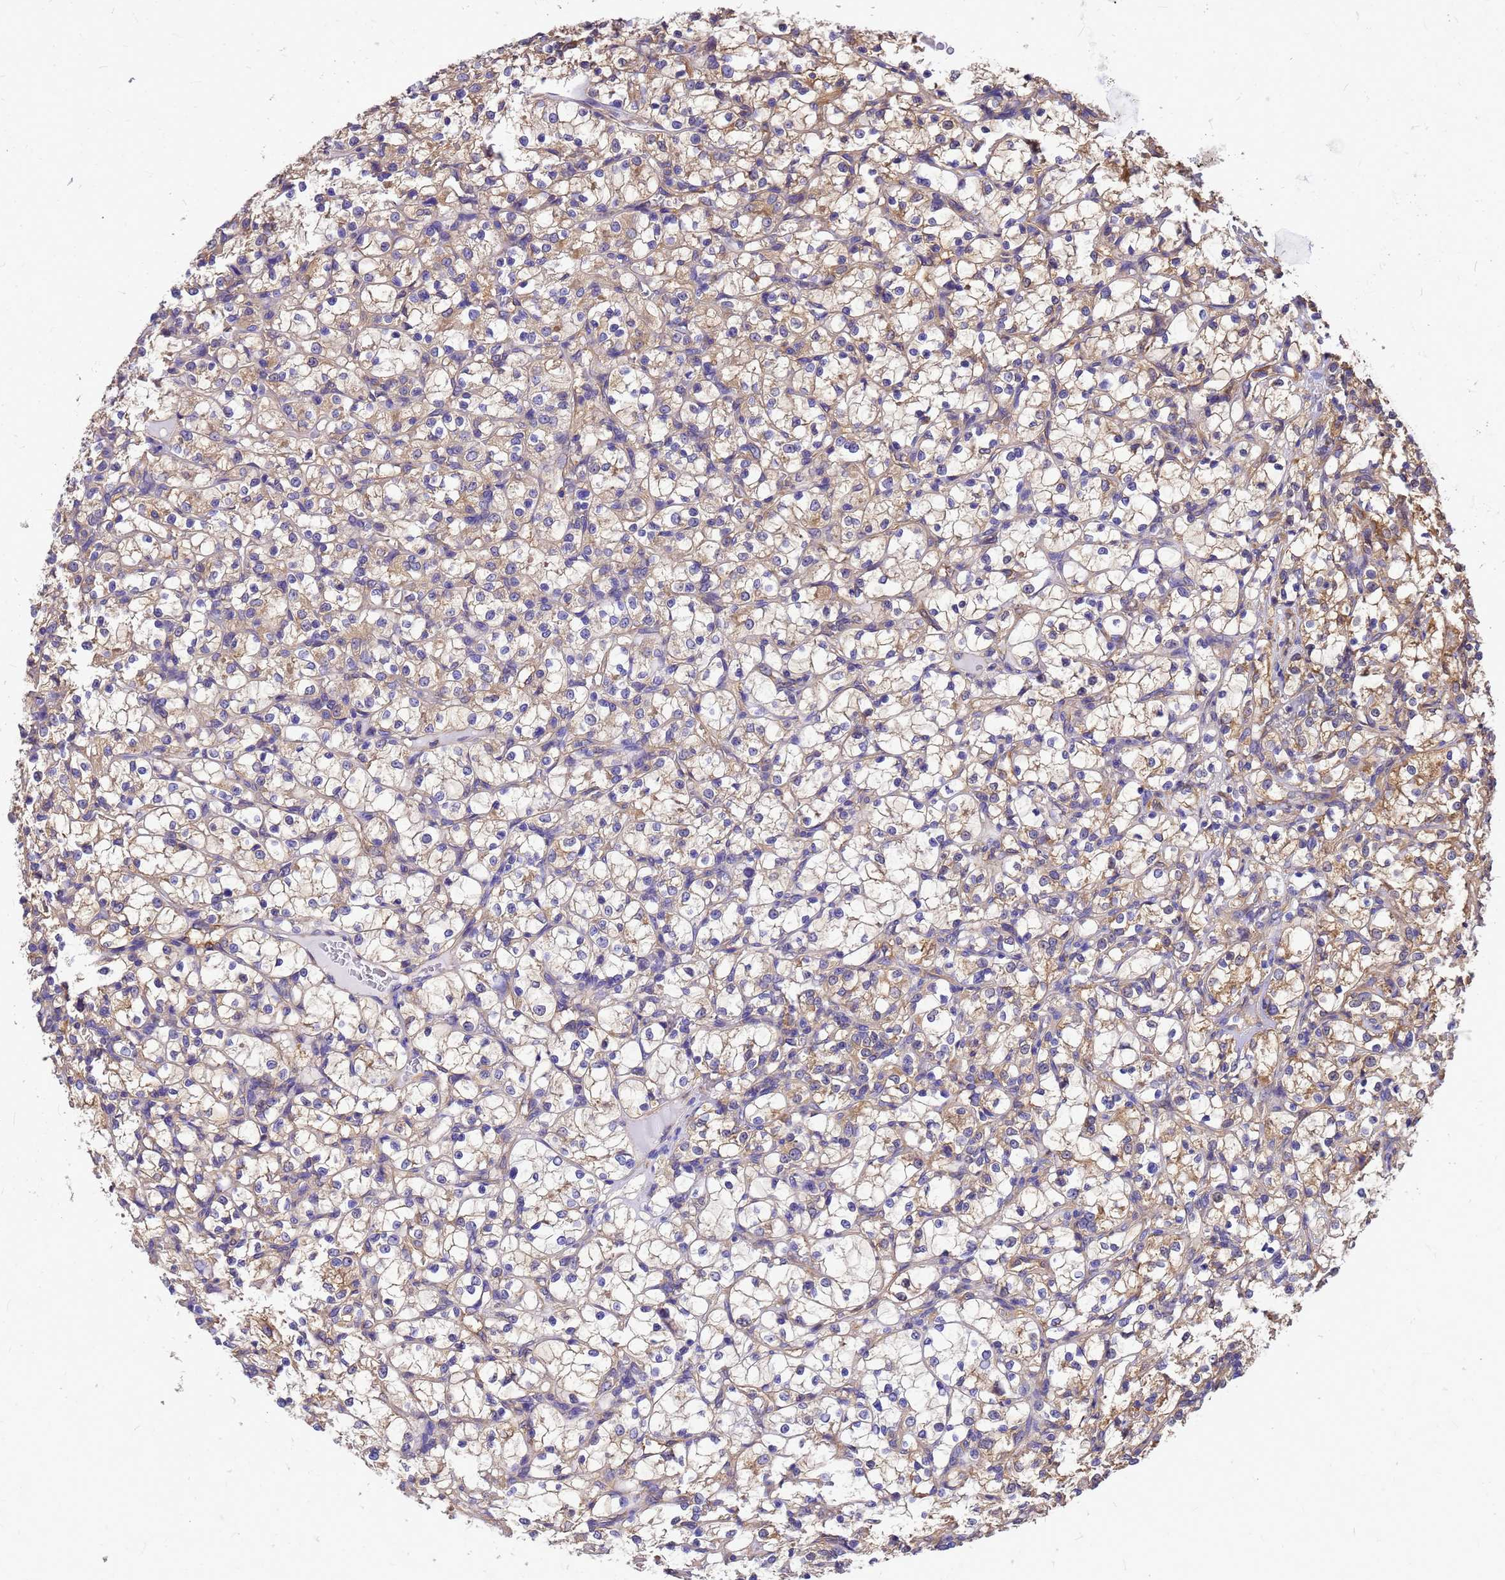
{"staining": {"intensity": "weak", "quantity": ">75%", "location": "cytoplasmic/membranous"}, "tissue": "renal cancer", "cell_type": "Tumor cells", "image_type": "cancer", "snomed": [{"axis": "morphology", "description": "Adenocarcinoma, NOS"}, {"axis": "topography", "description": "Kidney"}], "caption": "The photomicrograph demonstrates immunohistochemical staining of renal cancer (adenocarcinoma). There is weak cytoplasmic/membranous expression is seen in about >75% of tumor cells. (DAB (3,3'-diaminobenzidine) IHC, brown staining for protein, blue staining for nuclei).", "gene": "GID4", "patient": {"sex": "female", "age": 69}}